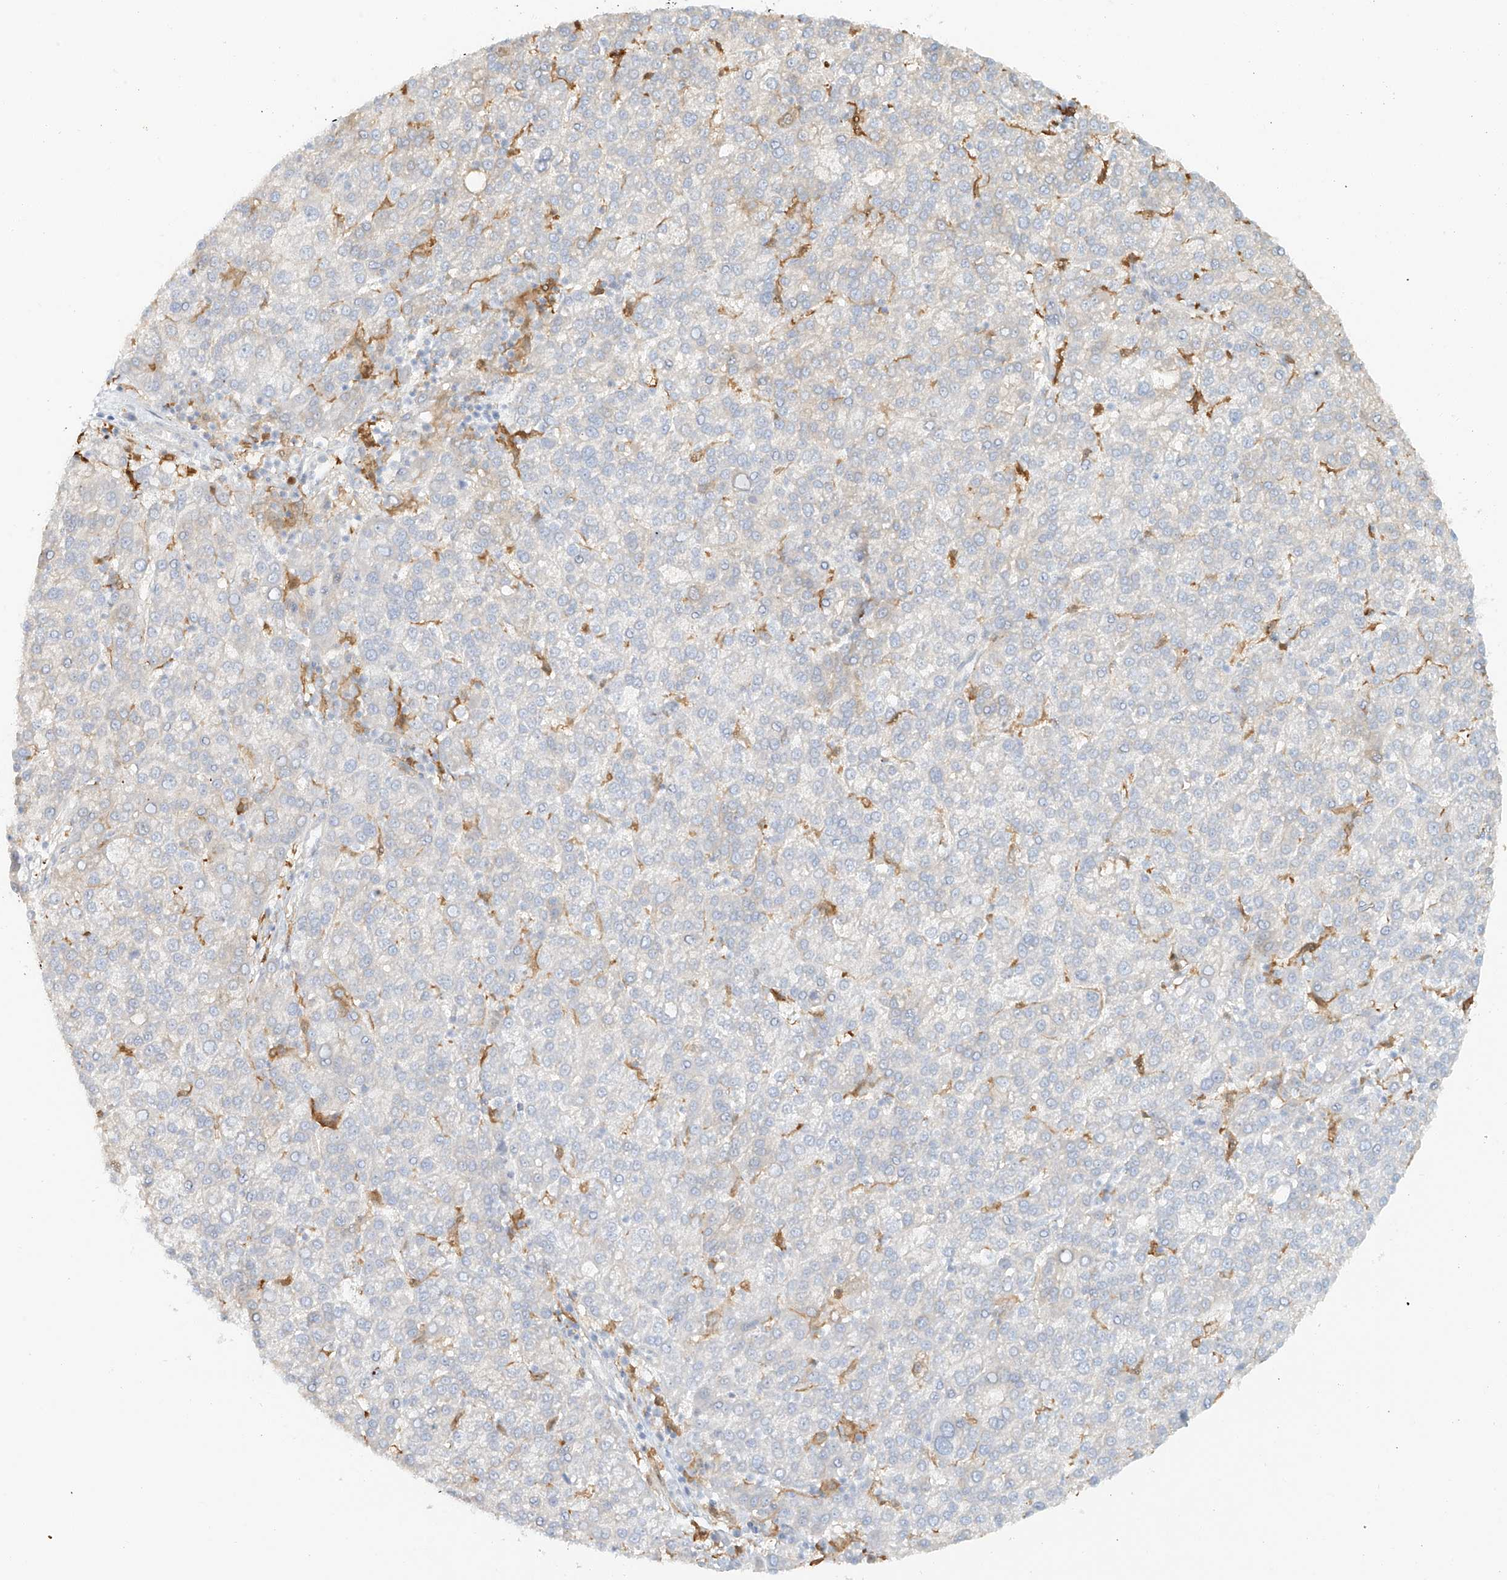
{"staining": {"intensity": "weak", "quantity": "<25%", "location": "cytoplasmic/membranous"}, "tissue": "liver cancer", "cell_type": "Tumor cells", "image_type": "cancer", "snomed": [{"axis": "morphology", "description": "Carcinoma, Hepatocellular, NOS"}, {"axis": "topography", "description": "Liver"}], "caption": "Protein analysis of liver cancer (hepatocellular carcinoma) reveals no significant staining in tumor cells.", "gene": "UPK1B", "patient": {"sex": "female", "age": 58}}